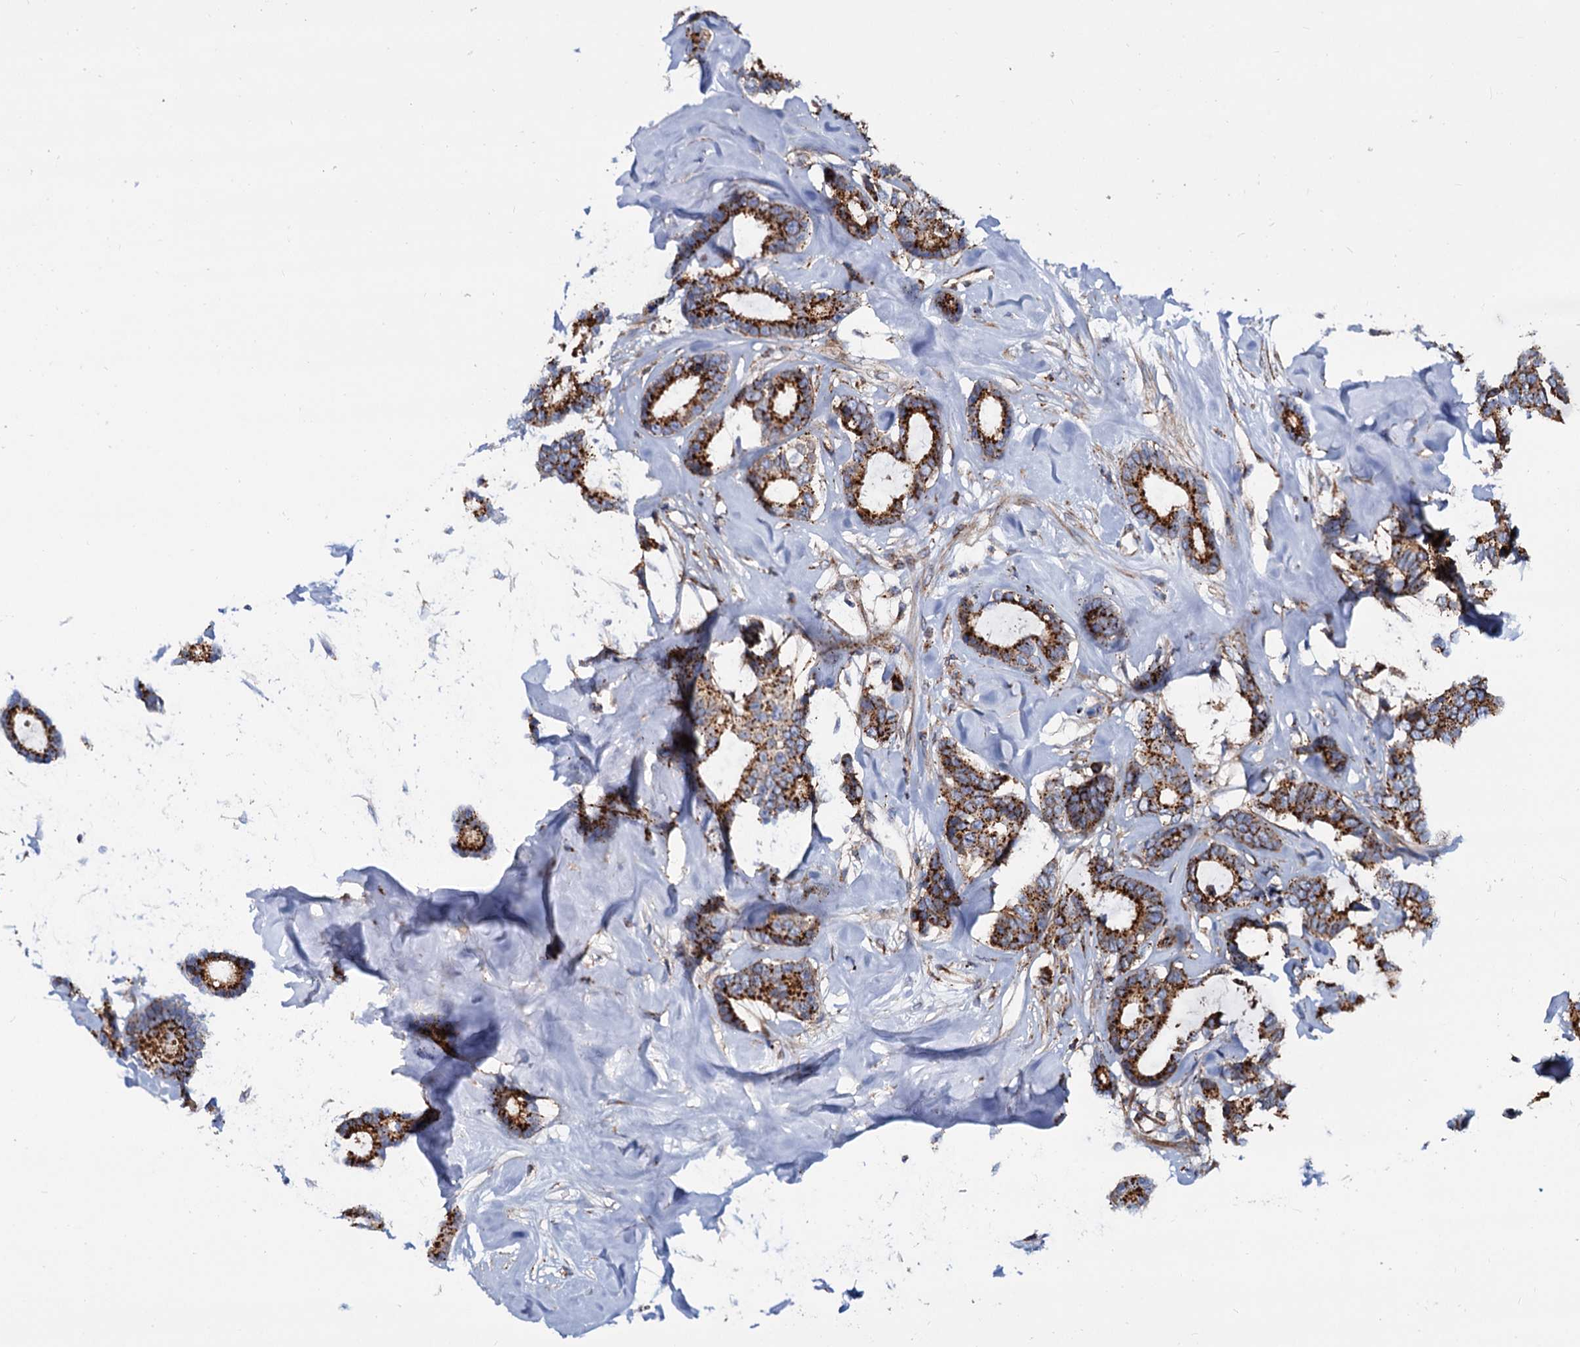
{"staining": {"intensity": "strong", "quantity": ">75%", "location": "cytoplasmic/membranous"}, "tissue": "breast cancer", "cell_type": "Tumor cells", "image_type": "cancer", "snomed": [{"axis": "morphology", "description": "Duct carcinoma"}, {"axis": "topography", "description": "Breast"}], "caption": "Immunohistochemical staining of breast cancer (invasive ductal carcinoma) displays strong cytoplasmic/membranous protein staining in approximately >75% of tumor cells.", "gene": "PSEN1", "patient": {"sex": "female", "age": 87}}